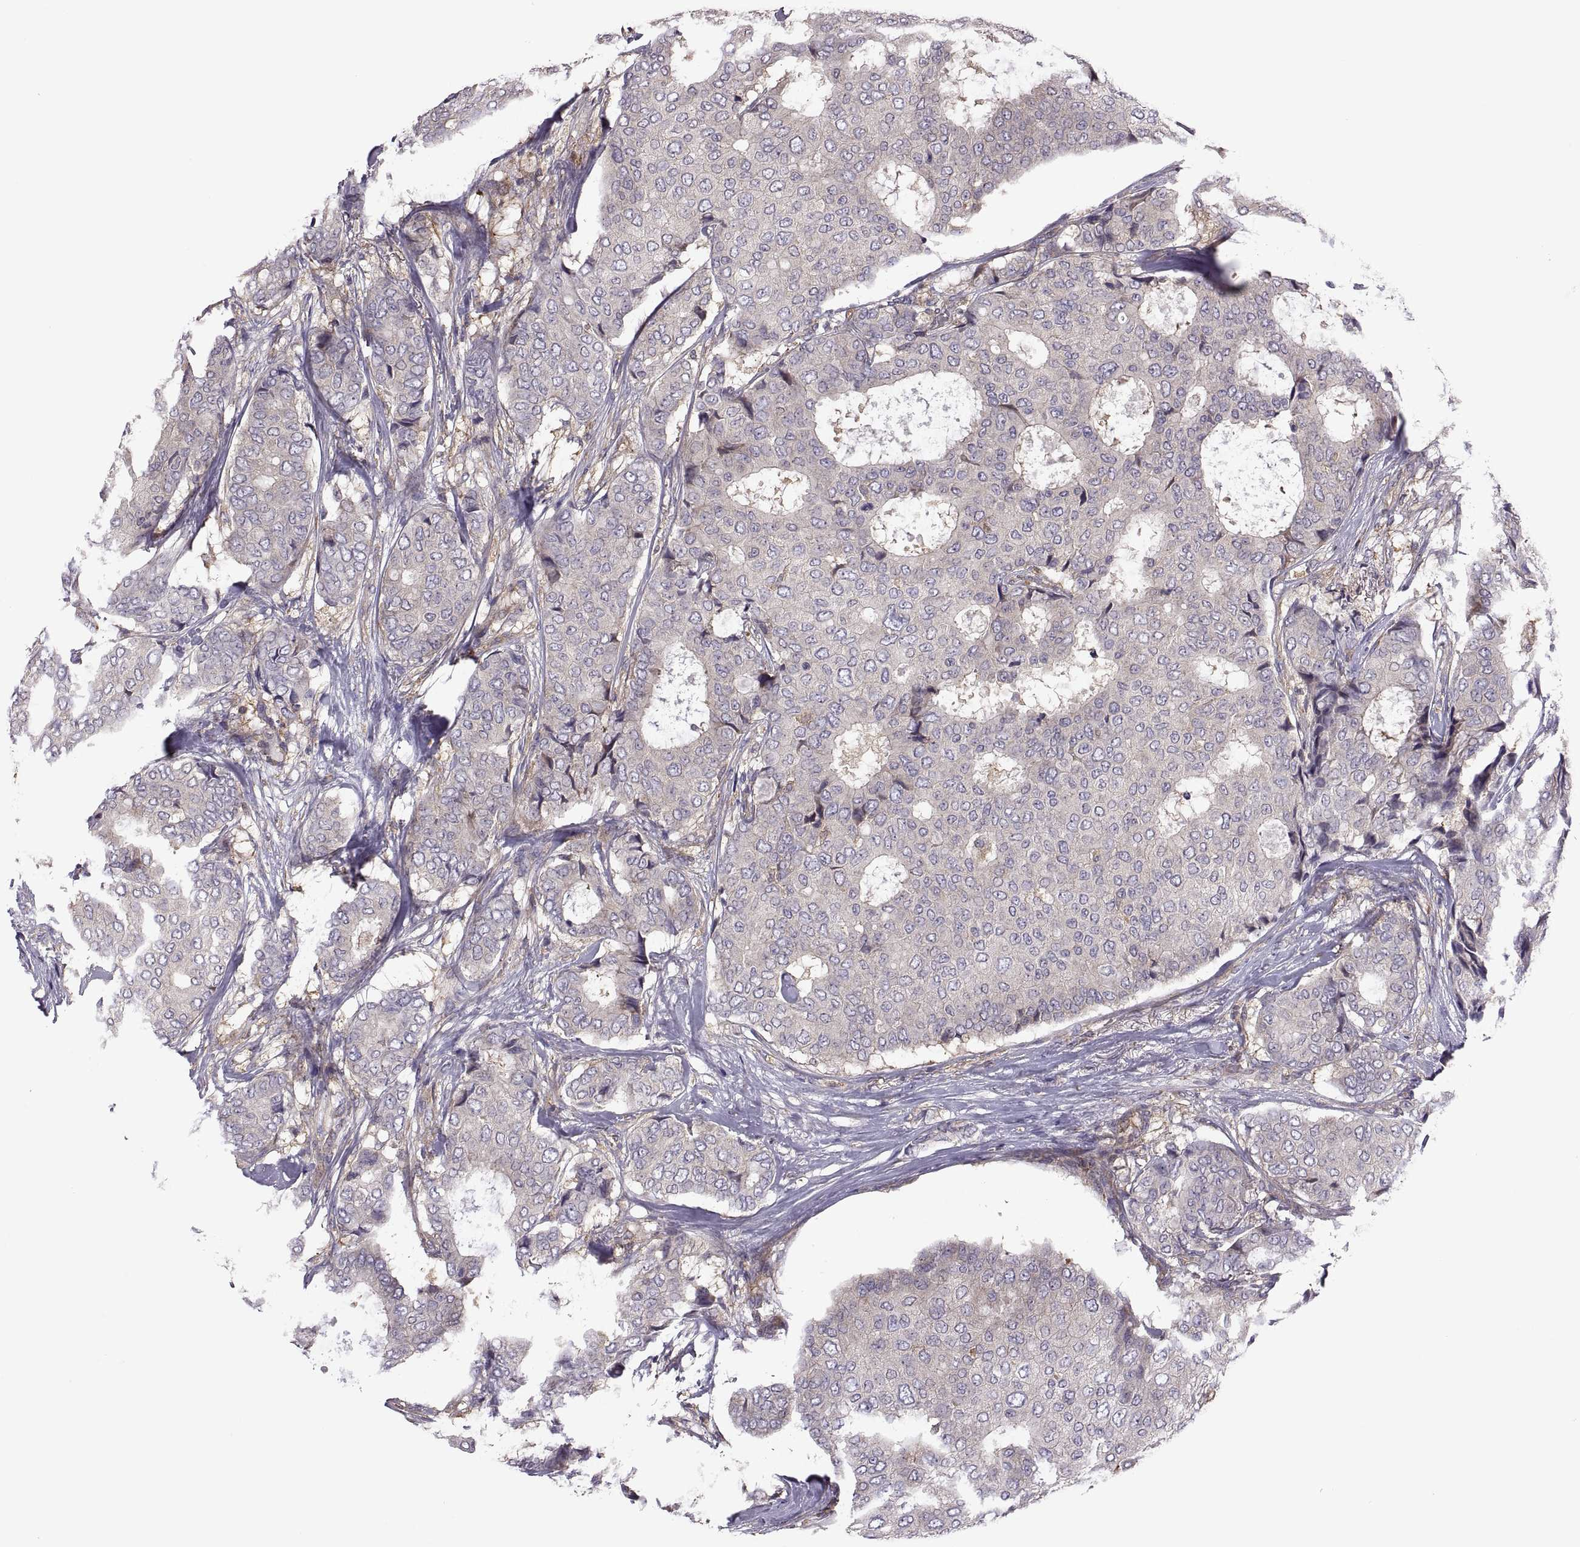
{"staining": {"intensity": "negative", "quantity": "none", "location": "none"}, "tissue": "breast cancer", "cell_type": "Tumor cells", "image_type": "cancer", "snomed": [{"axis": "morphology", "description": "Duct carcinoma"}, {"axis": "topography", "description": "Breast"}], "caption": "The photomicrograph demonstrates no staining of tumor cells in infiltrating ductal carcinoma (breast).", "gene": "SPATA32", "patient": {"sex": "female", "age": 75}}